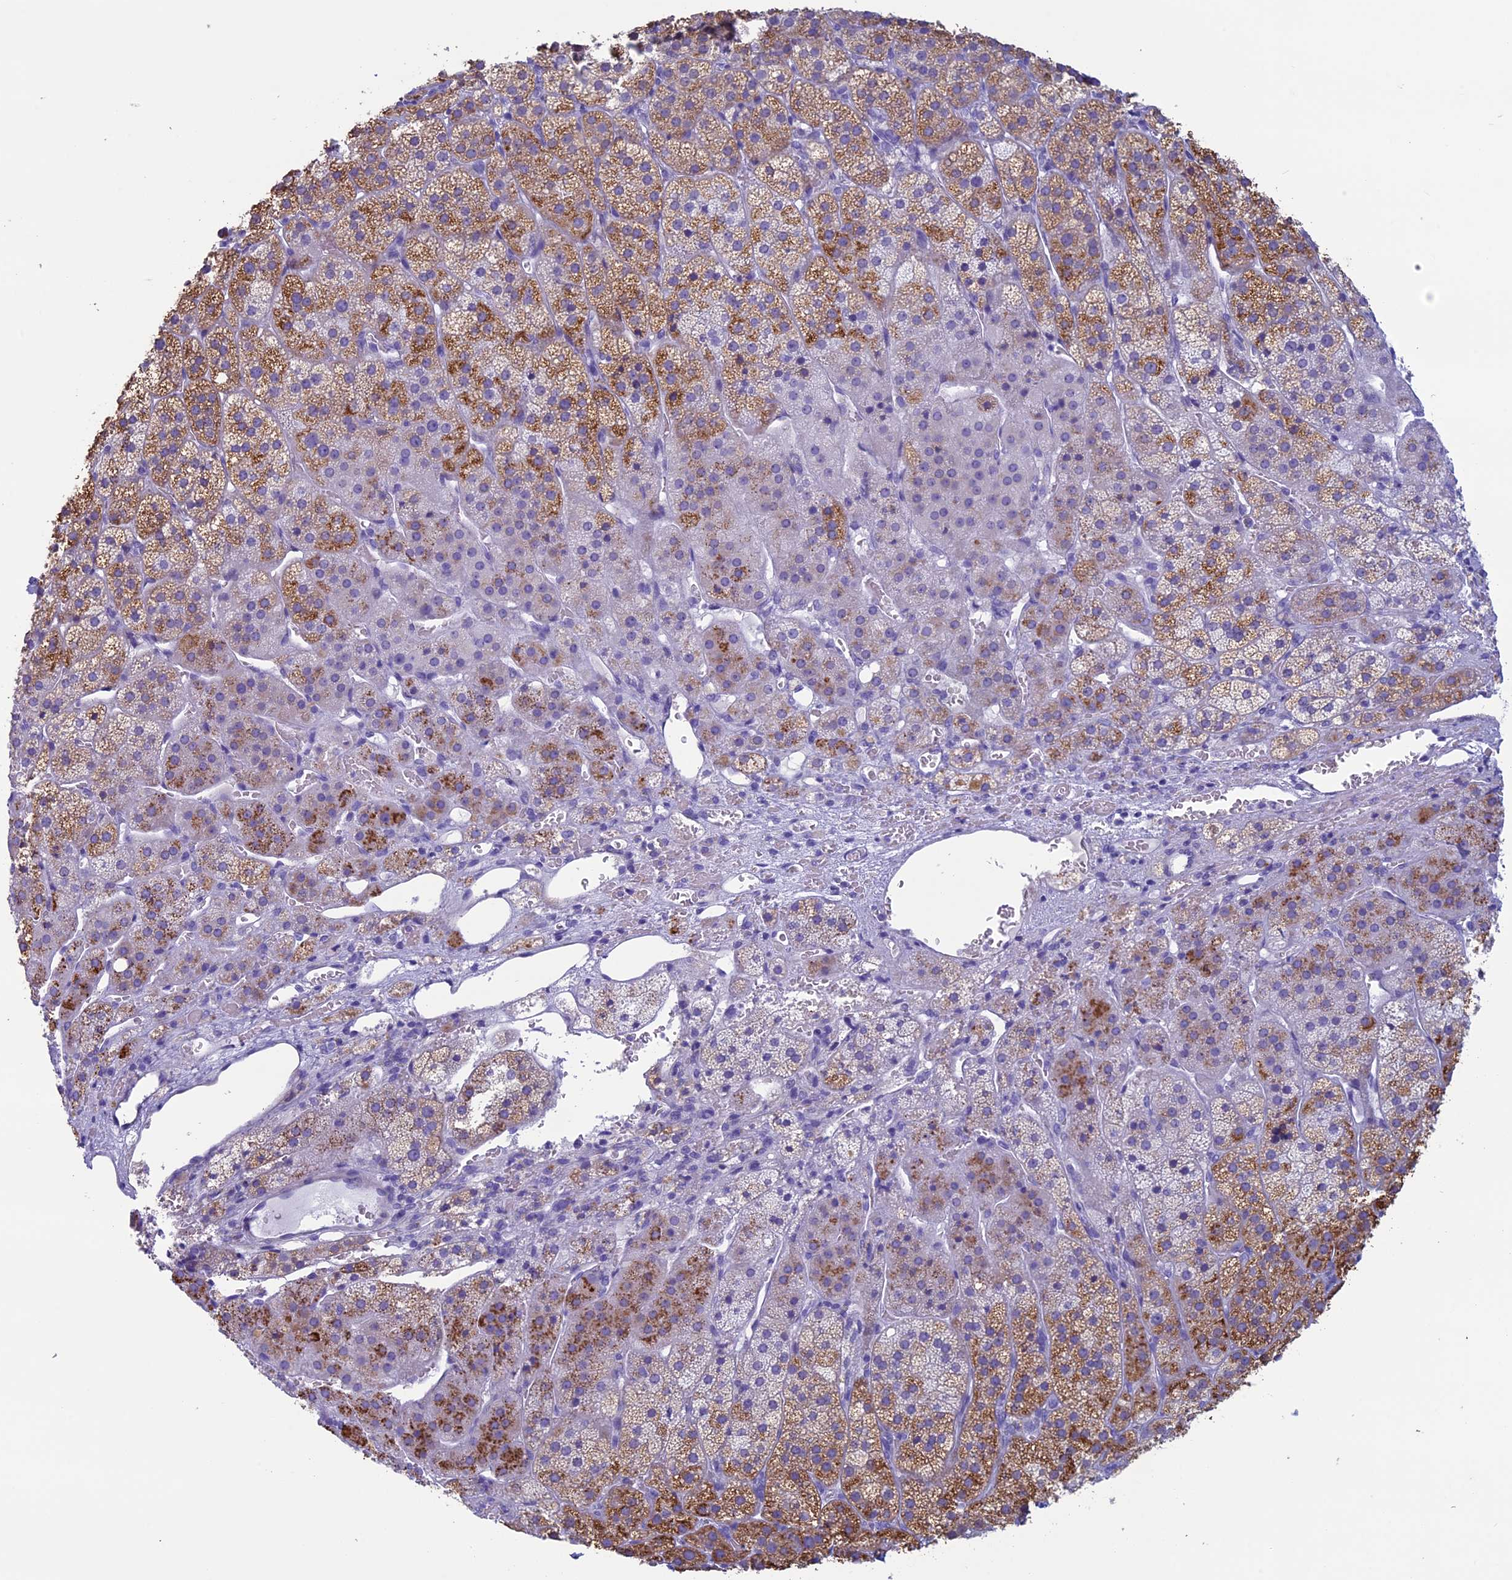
{"staining": {"intensity": "moderate", "quantity": "25%-75%", "location": "cytoplasmic/membranous"}, "tissue": "adrenal gland", "cell_type": "Glandular cells", "image_type": "normal", "snomed": [{"axis": "morphology", "description": "Normal tissue, NOS"}, {"axis": "topography", "description": "Adrenal gland"}], "caption": "Approximately 25%-75% of glandular cells in unremarkable adrenal gland show moderate cytoplasmic/membranous protein staining as visualized by brown immunohistochemical staining.", "gene": "FAM169A", "patient": {"sex": "female", "age": 44}}